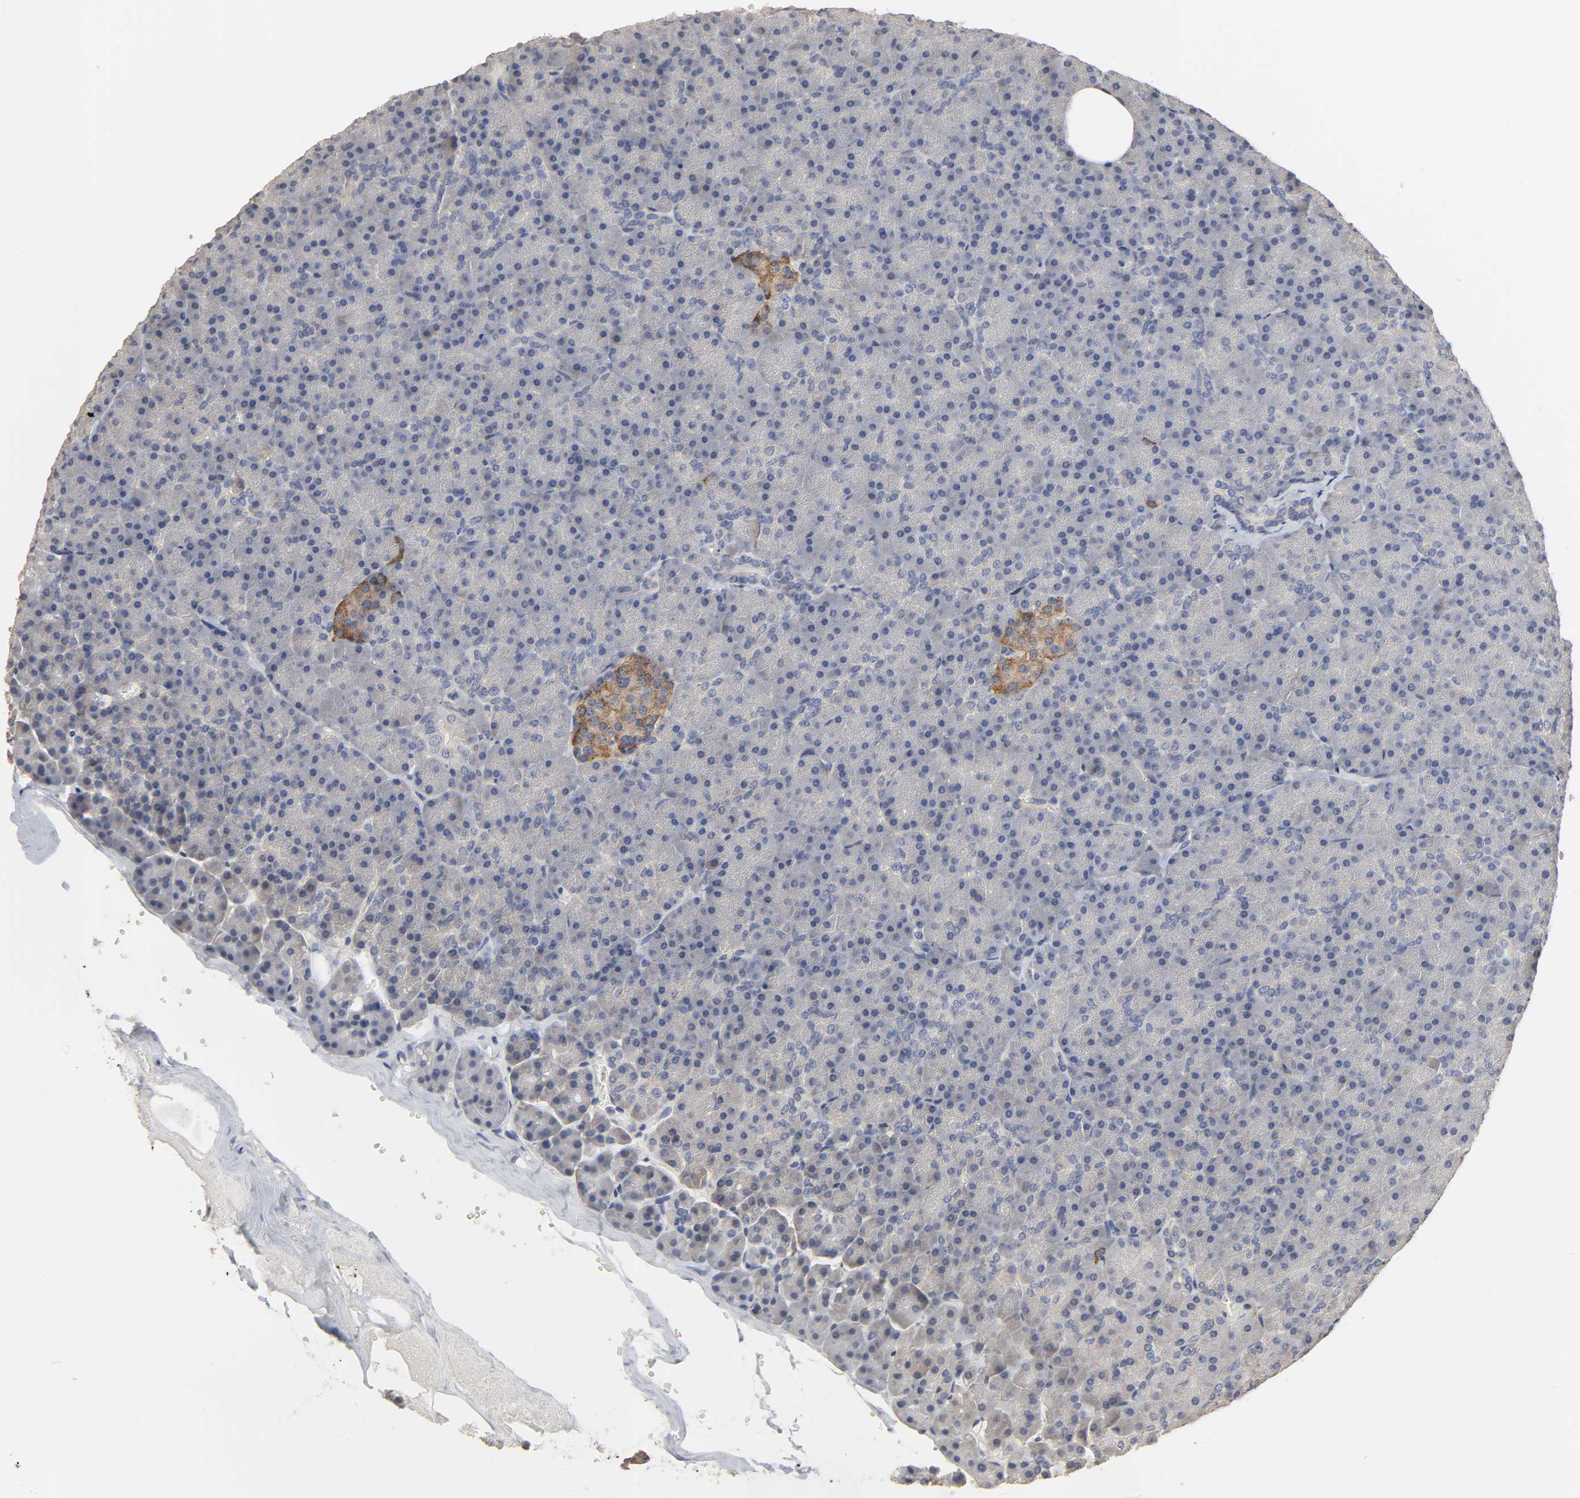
{"staining": {"intensity": "negative", "quantity": "none", "location": "none"}, "tissue": "pancreas", "cell_type": "Exocrine glandular cells", "image_type": "normal", "snomed": [{"axis": "morphology", "description": "Normal tissue, NOS"}, {"axis": "topography", "description": "Pancreas"}], "caption": "Histopathology image shows no protein staining in exocrine glandular cells of benign pancreas. Nuclei are stained in blue.", "gene": "SLC10A2", "patient": {"sex": "female", "age": 35}}